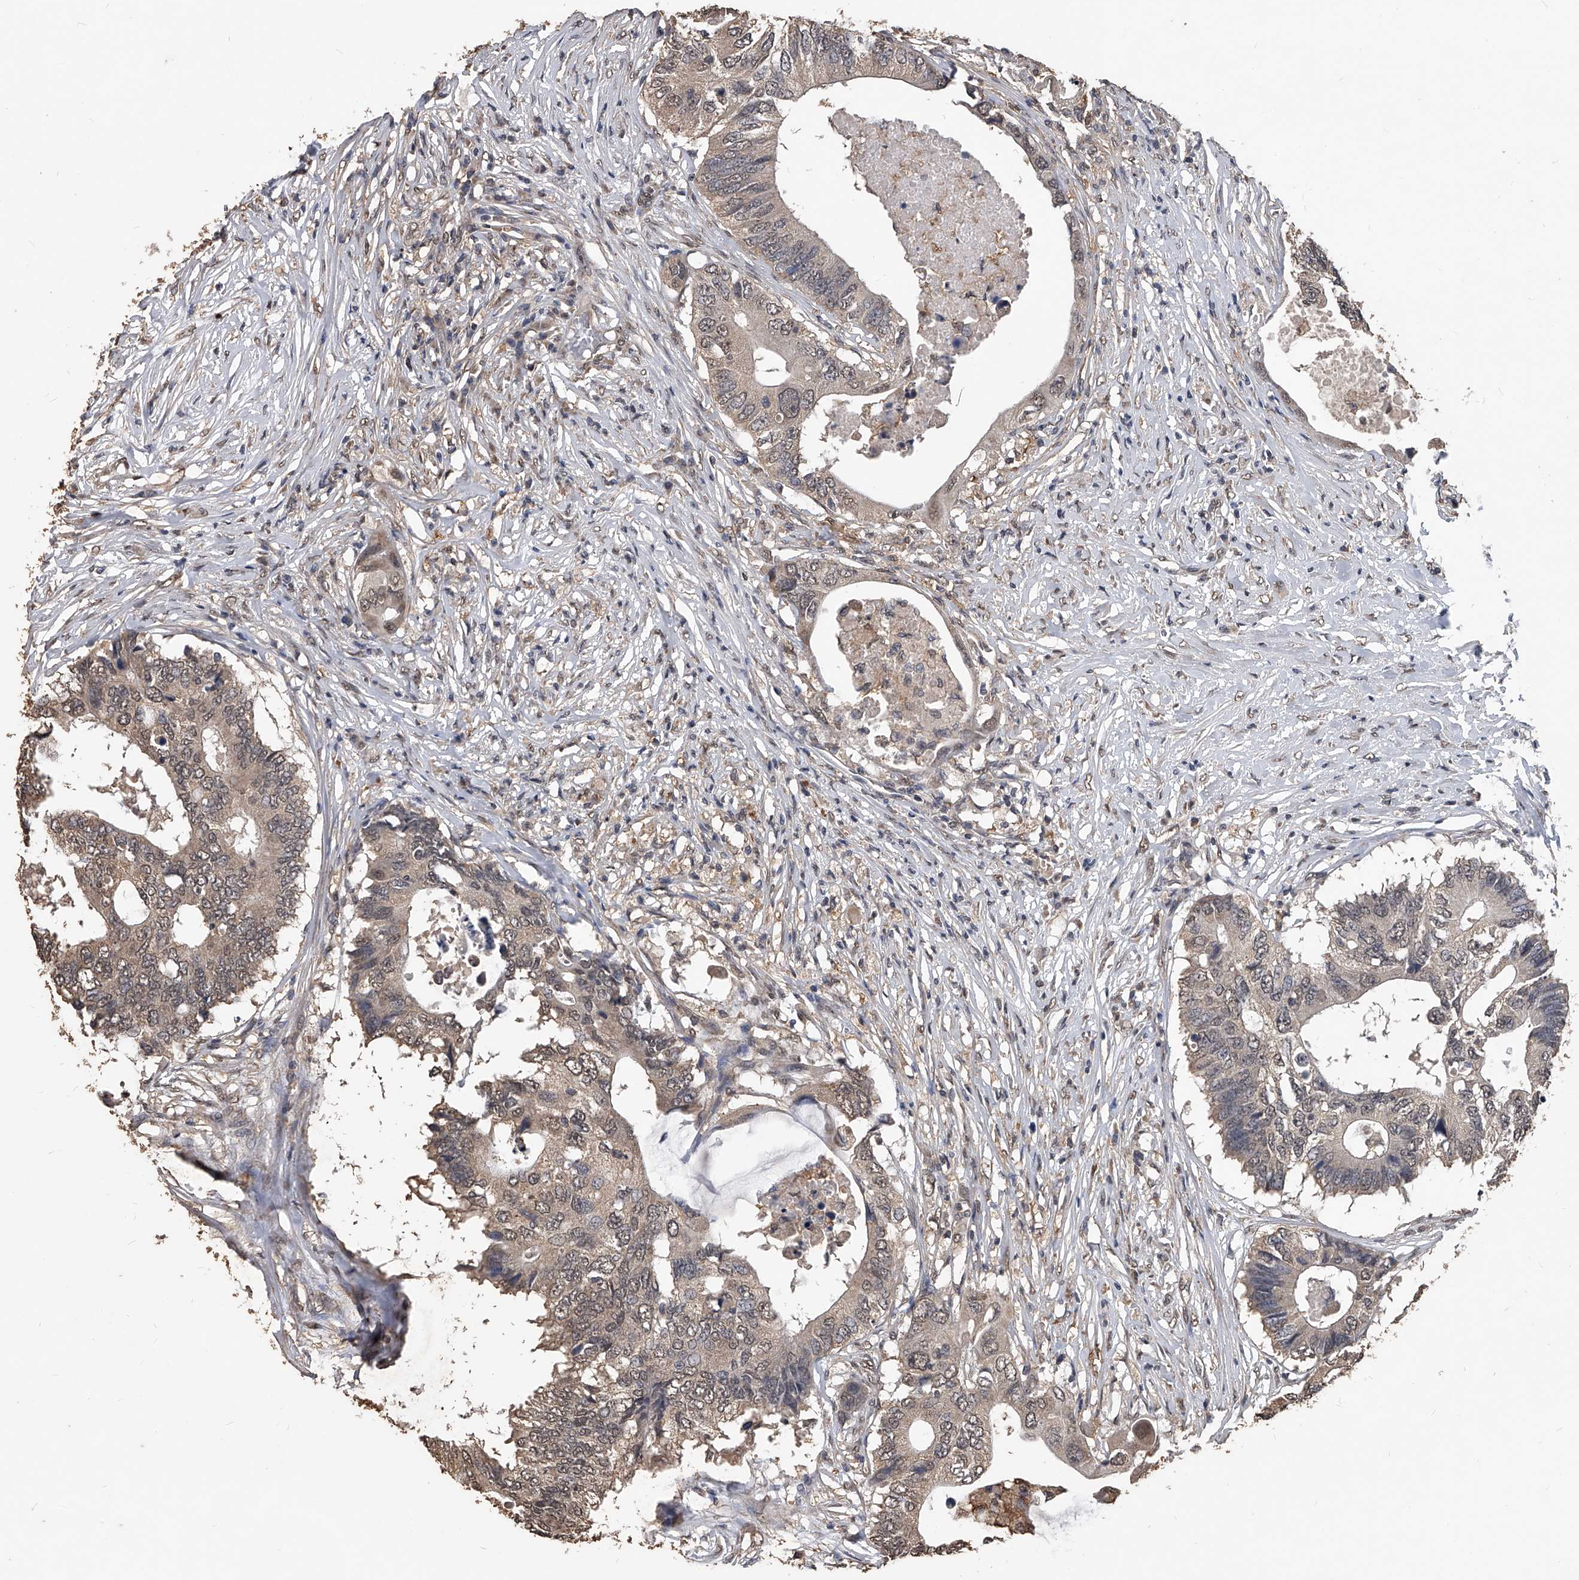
{"staining": {"intensity": "weak", "quantity": ">75%", "location": "cytoplasmic/membranous,nuclear"}, "tissue": "colorectal cancer", "cell_type": "Tumor cells", "image_type": "cancer", "snomed": [{"axis": "morphology", "description": "Adenocarcinoma, NOS"}, {"axis": "topography", "description": "Colon"}], "caption": "DAB immunohistochemical staining of human adenocarcinoma (colorectal) exhibits weak cytoplasmic/membranous and nuclear protein expression in approximately >75% of tumor cells.", "gene": "FBXL4", "patient": {"sex": "male", "age": 71}}